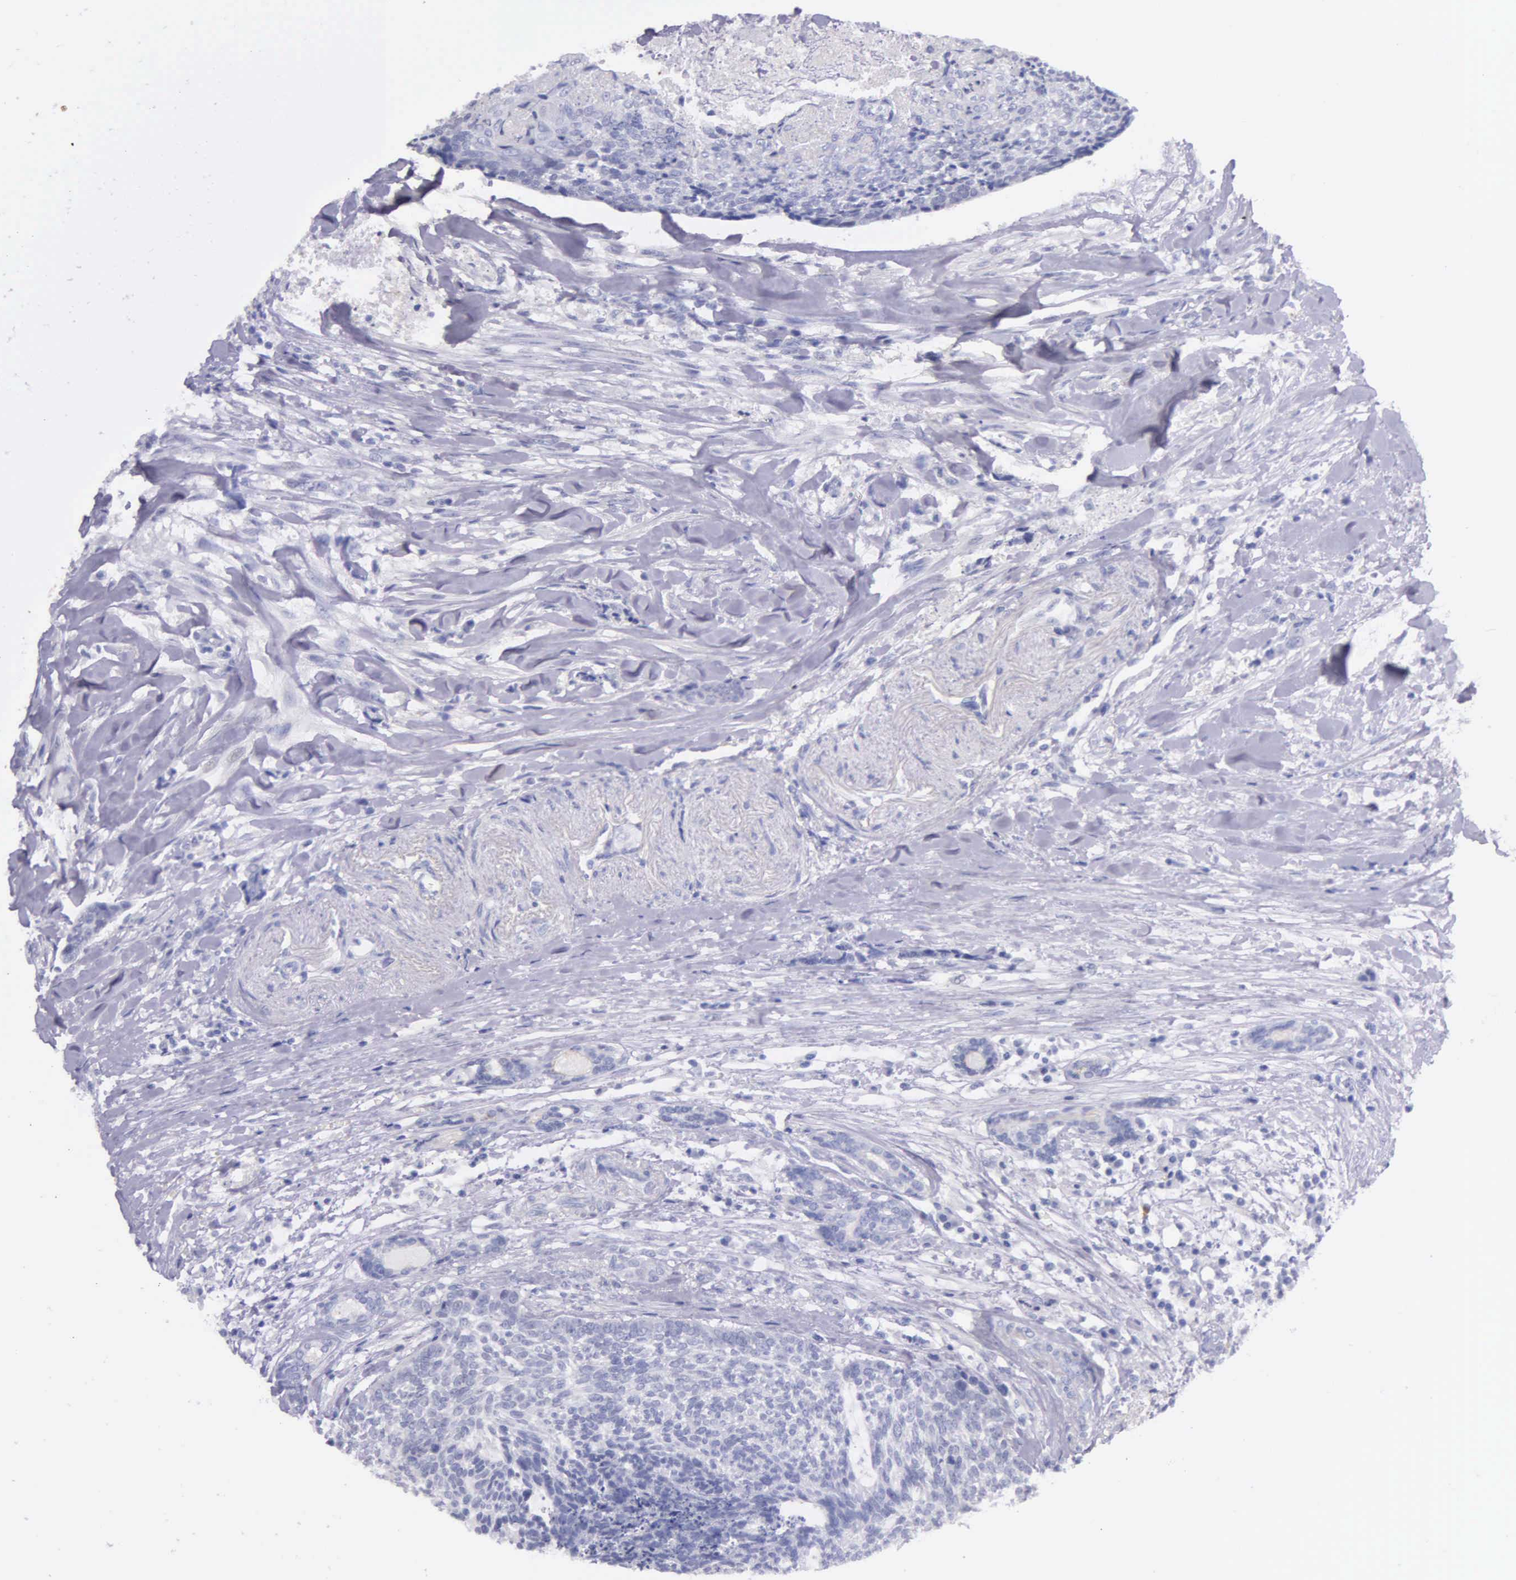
{"staining": {"intensity": "negative", "quantity": "none", "location": "none"}, "tissue": "head and neck cancer", "cell_type": "Tumor cells", "image_type": "cancer", "snomed": [{"axis": "morphology", "description": "Squamous cell carcinoma, NOS"}, {"axis": "topography", "description": "Salivary gland"}, {"axis": "topography", "description": "Head-Neck"}], "caption": "Tumor cells are negative for brown protein staining in head and neck cancer (squamous cell carcinoma).", "gene": "GSTT2", "patient": {"sex": "male", "age": 70}}